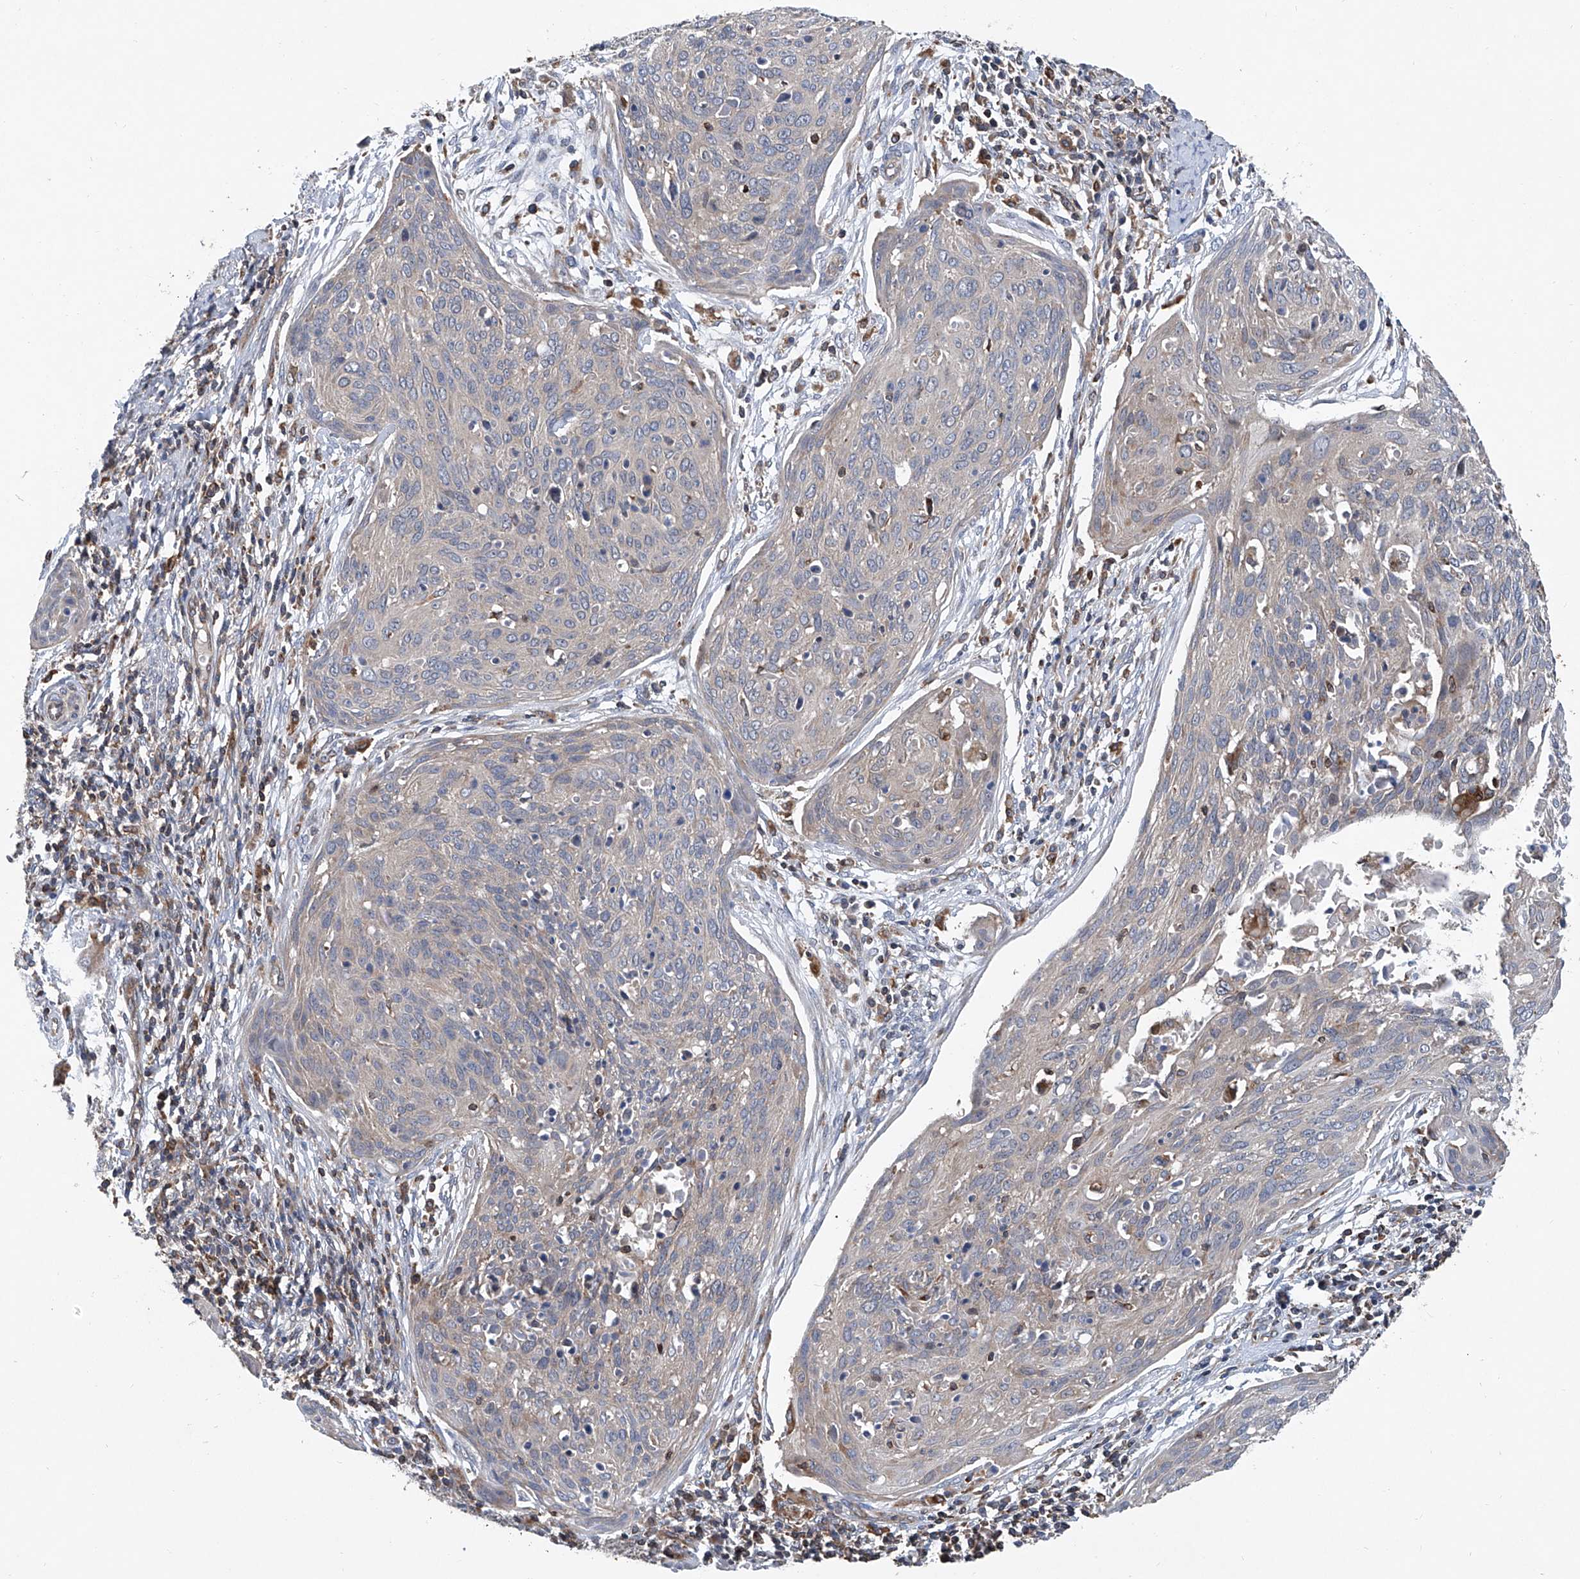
{"staining": {"intensity": "negative", "quantity": "none", "location": "none"}, "tissue": "cervical cancer", "cell_type": "Tumor cells", "image_type": "cancer", "snomed": [{"axis": "morphology", "description": "Squamous cell carcinoma, NOS"}, {"axis": "topography", "description": "Cervix"}], "caption": "A photomicrograph of cervical cancer stained for a protein shows no brown staining in tumor cells.", "gene": "TRIM38", "patient": {"sex": "female", "age": 38}}